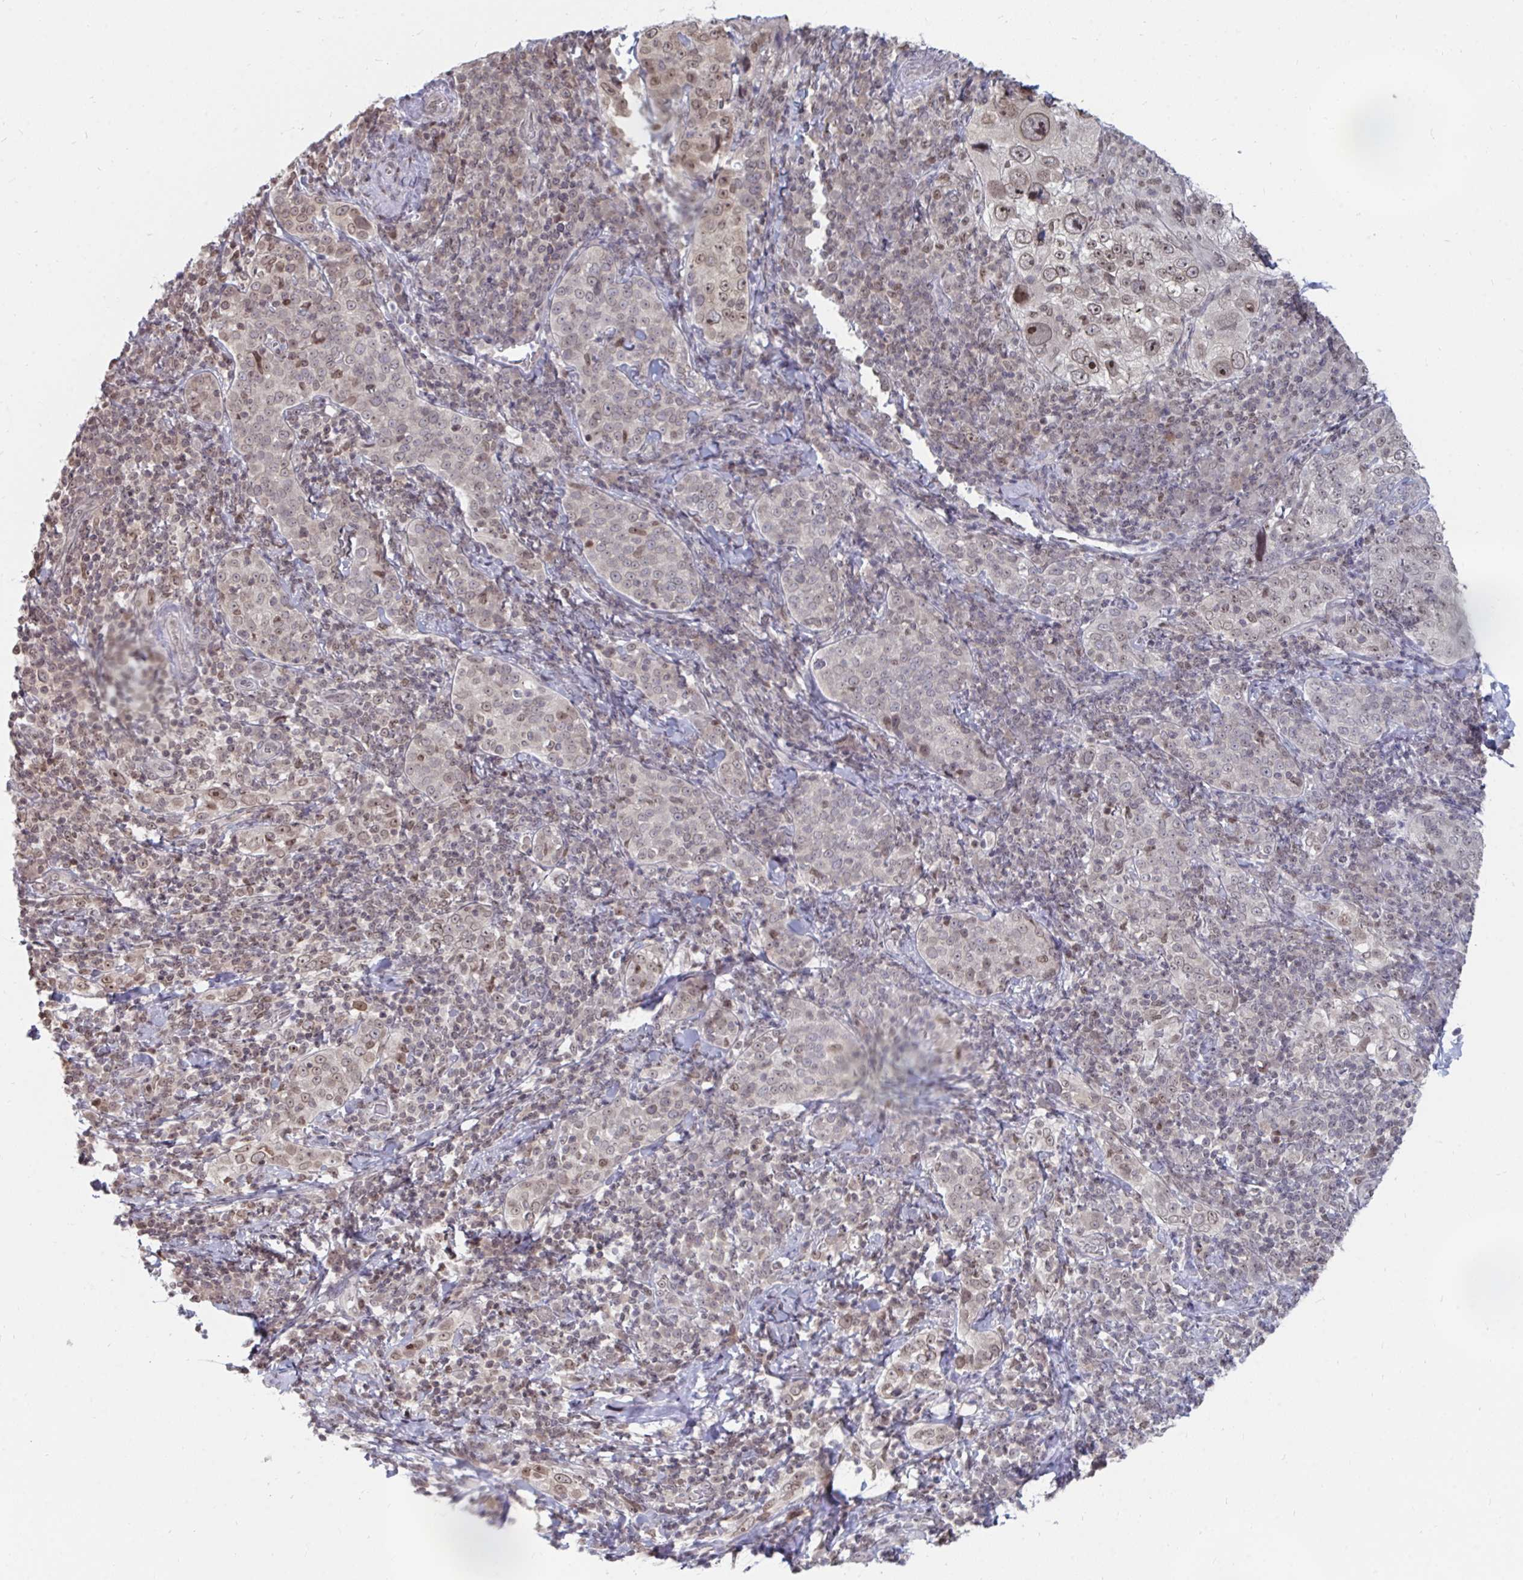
{"staining": {"intensity": "strong", "quantity": "<25%", "location": "nuclear"}, "tissue": "cervical cancer", "cell_type": "Tumor cells", "image_type": "cancer", "snomed": [{"axis": "morphology", "description": "Squamous cell carcinoma, NOS"}, {"axis": "topography", "description": "Cervix"}], "caption": "High-magnification brightfield microscopy of squamous cell carcinoma (cervical) stained with DAB (brown) and counterstained with hematoxylin (blue). tumor cells exhibit strong nuclear expression is seen in about<25% of cells.", "gene": "TRIP12", "patient": {"sex": "female", "age": 75}}